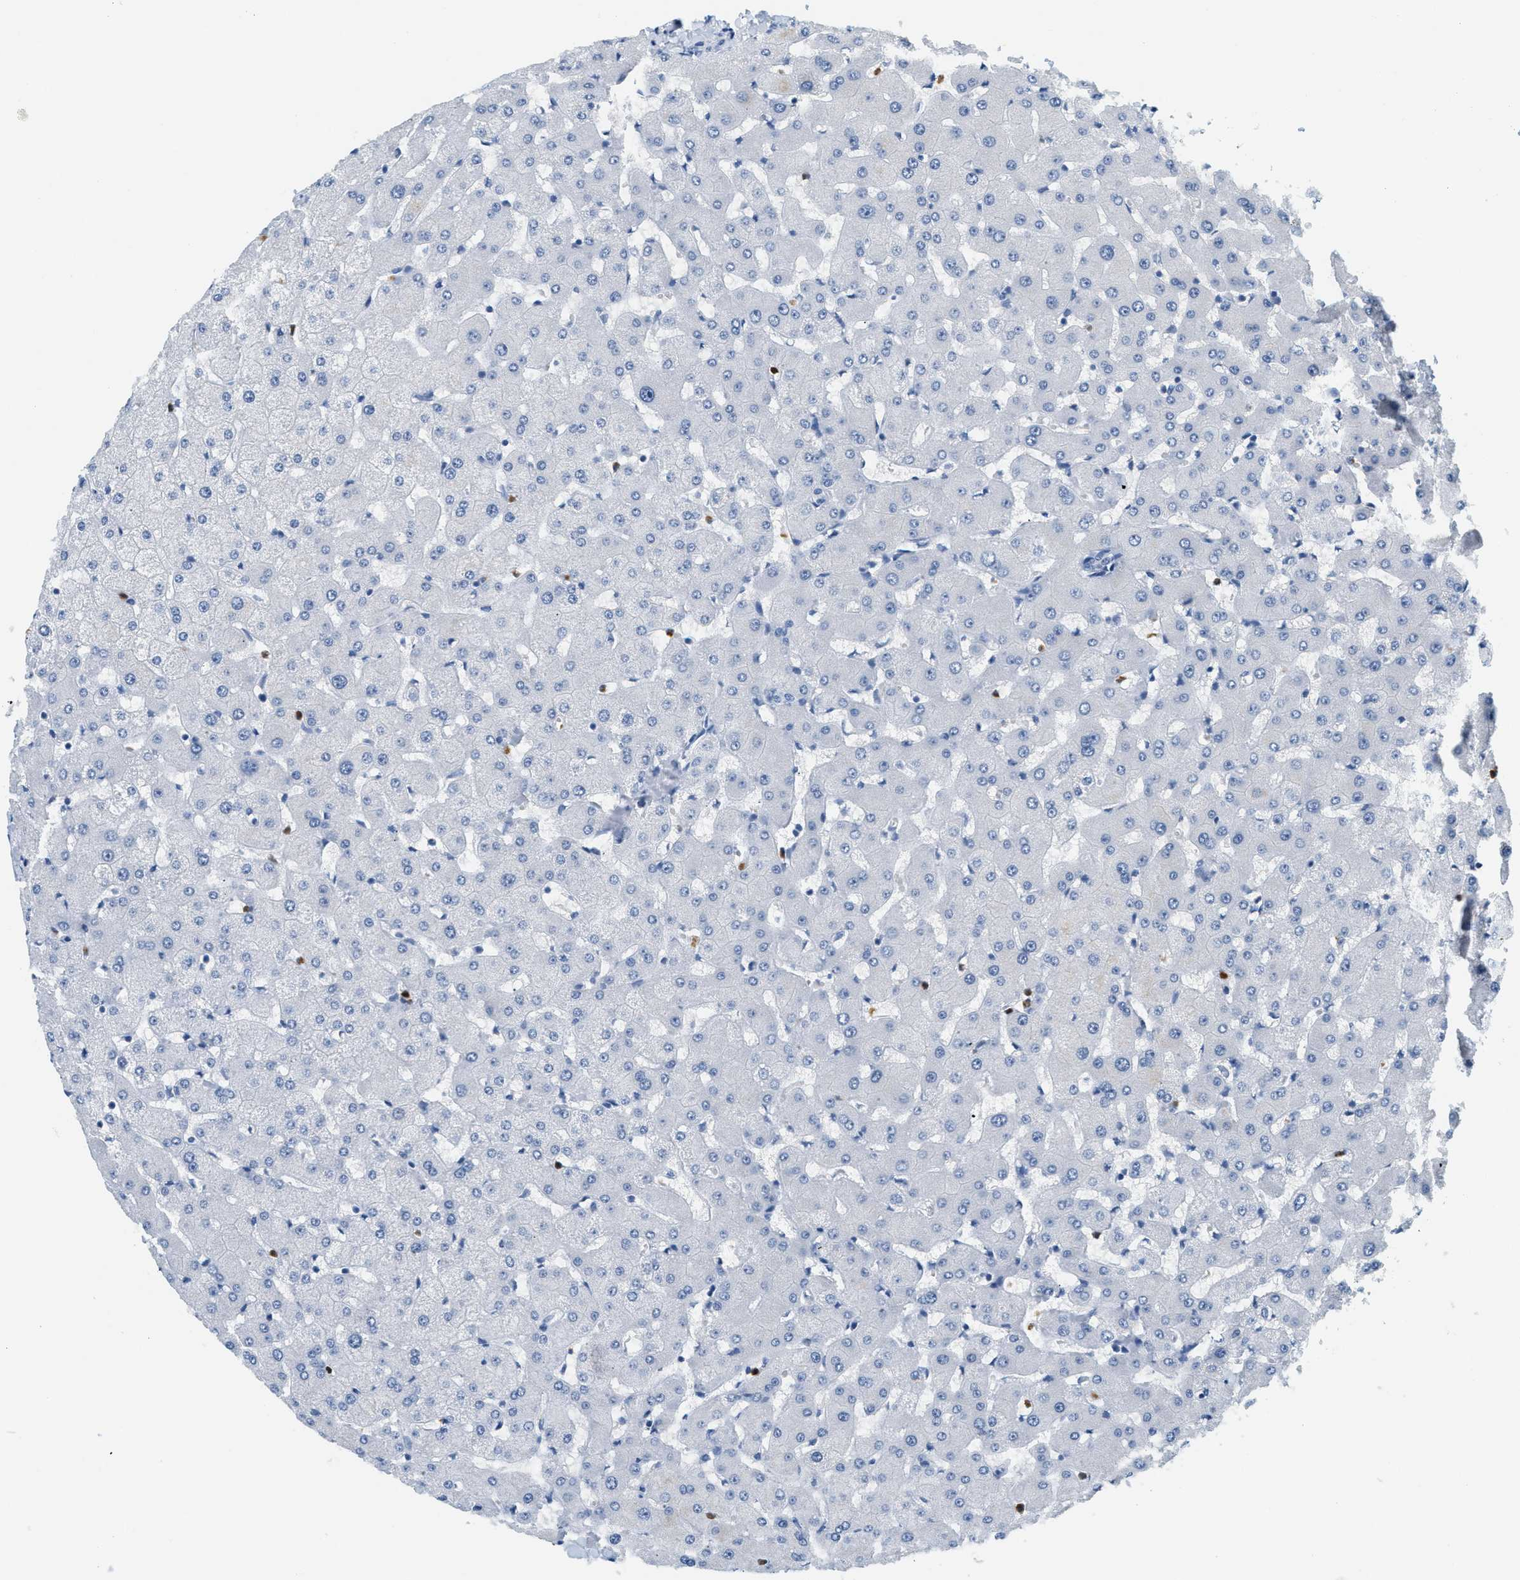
{"staining": {"intensity": "negative", "quantity": "none", "location": "none"}, "tissue": "liver", "cell_type": "Cholangiocytes", "image_type": "normal", "snomed": [{"axis": "morphology", "description": "Normal tissue, NOS"}, {"axis": "topography", "description": "Liver"}], "caption": "This is a micrograph of immunohistochemistry staining of benign liver, which shows no expression in cholangiocytes. The staining is performed using DAB brown chromogen with nuclei counter-stained in using hematoxylin.", "gene": "LCN2", "patient": {"sex": "female", "age": 63}}